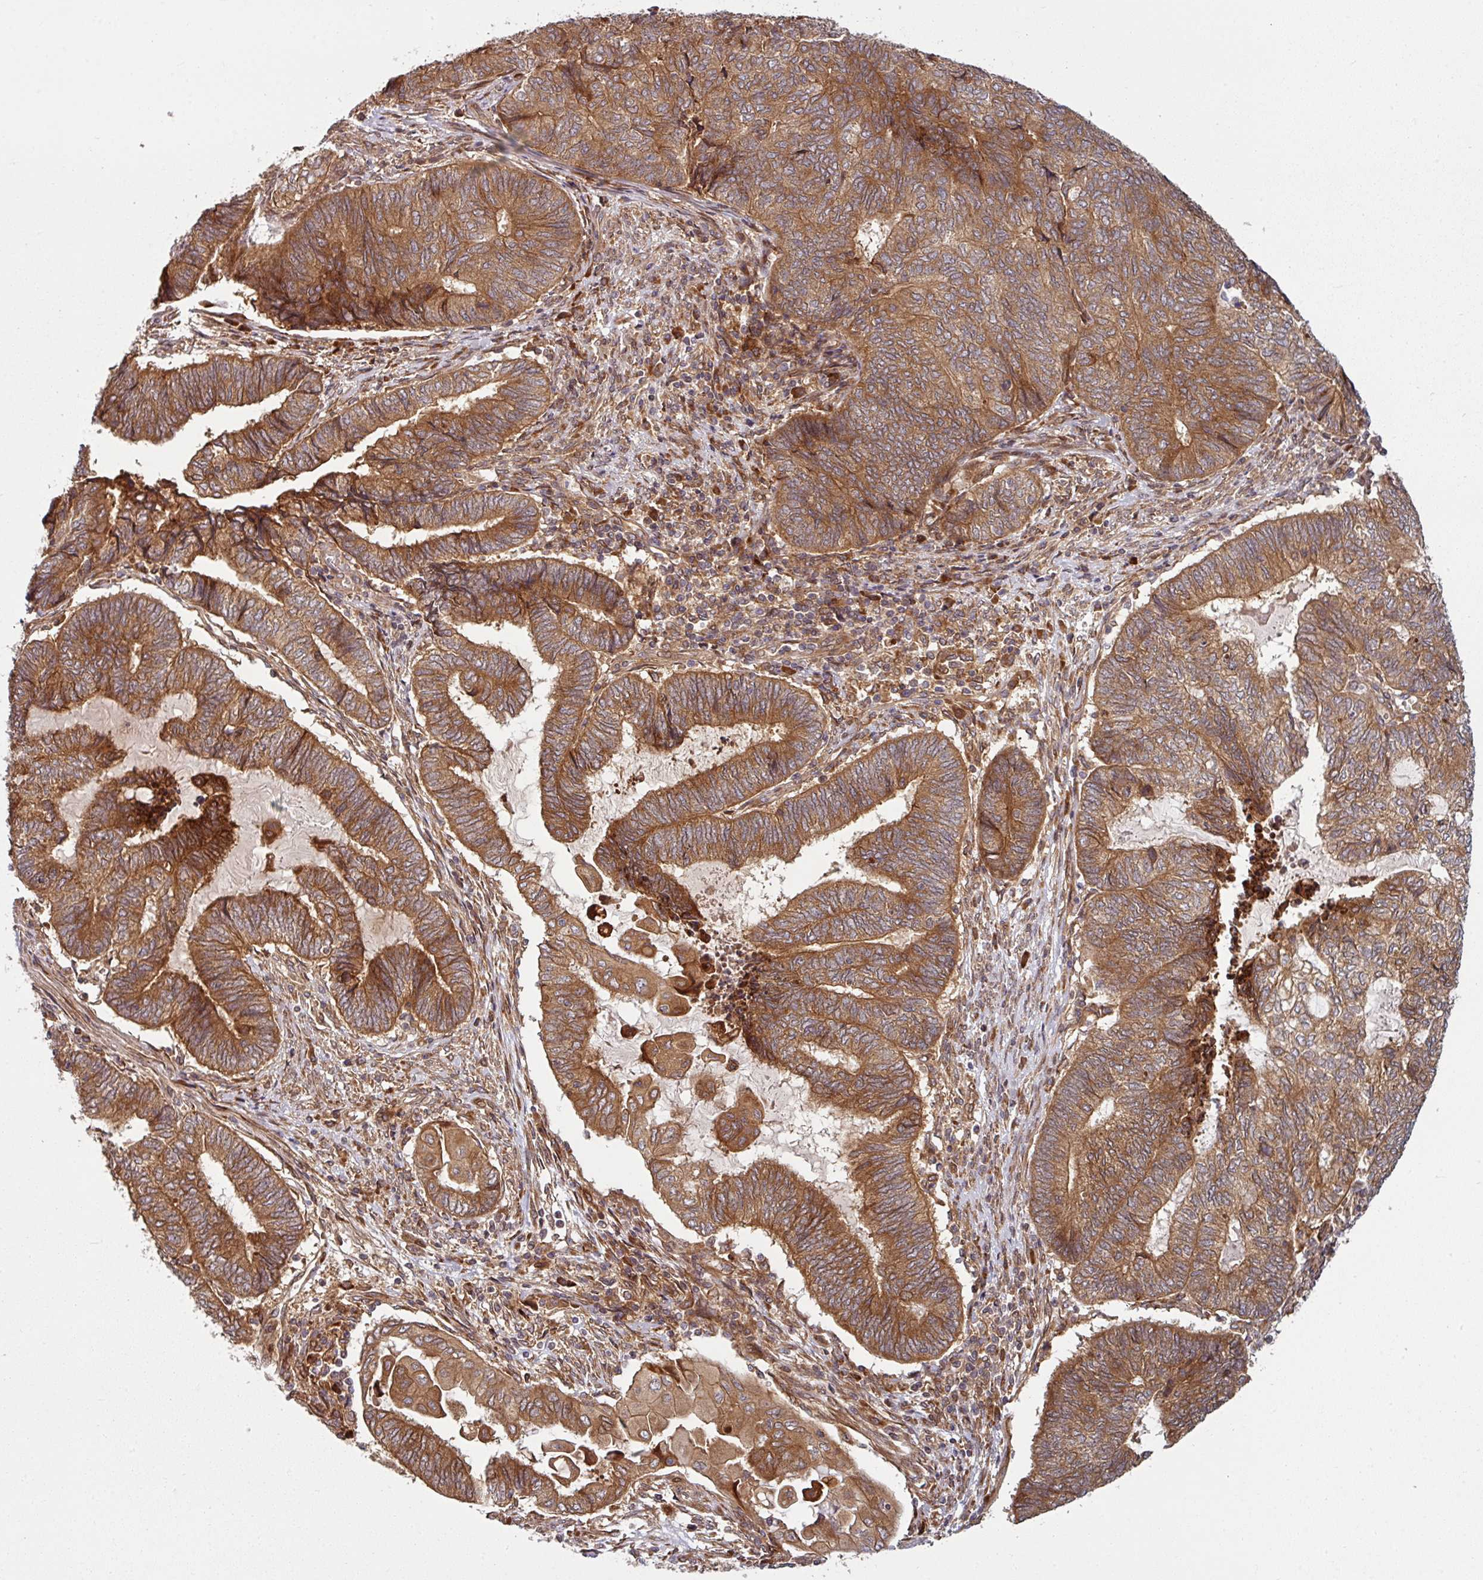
{"staining": {"intensity": "strong", "quantity": ">75%", "location": "cytoplasmic/membranous"}, "tissue": "endometrial cancer", "cell_type": "Tumor cells", "image_type": "cancer", "snomed": [{"axis": "morphology", "description": "Adenocarcinoma, NOS"}, {"axis": "topography", "description": "Uterus"}, {"axis": "topography", "description": "Endometrium"}], "caption": "DAB (3,3'-diaminobenzidine) immunohistochemical staining of human adenocarcinoma (endometrial) demonstrates strong cytoplasmic/membranous protein expression in about >75% of tumor cells.", "gene": "RAB5A", "patient": {"sex": "female", "age": 70}}